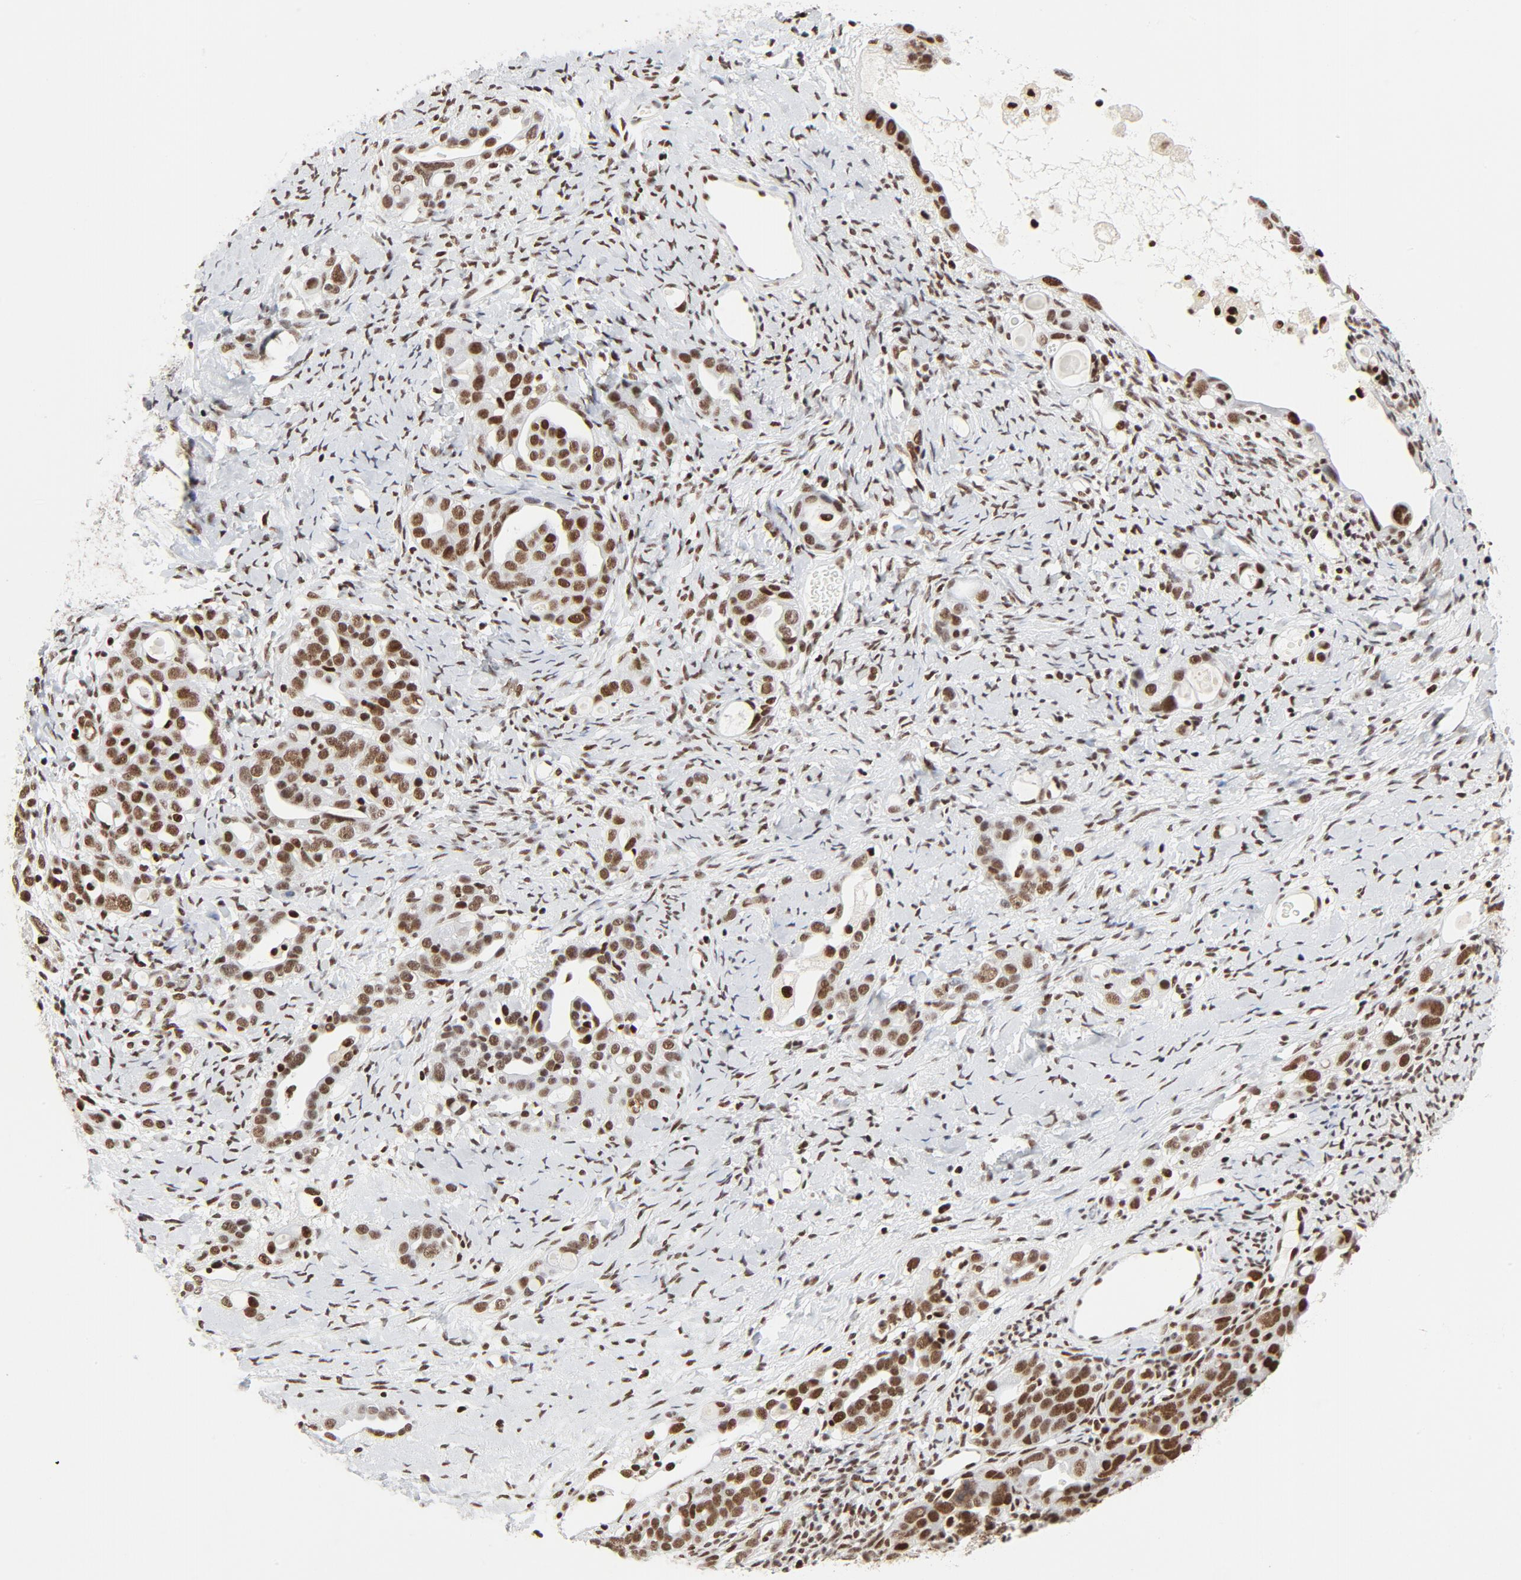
{"staining": {"intensity": "moderate", "quantity": ">75%", "location": "nuclear"}, "tissue": "ovarian cancer", "cell_type": "Tumor cells", "image_type": "cancer", "snomed": [{"axis": "morphology", "description": "Cystadenocarcinoma, serous, NOS"}, {"axis": "topography", "description": "Ovary"}], "caption": "A brown stain shows moderate nuclear expression of a protein in human ovarian serous cystadenocarcinoma tumor cells. The staining is performed using DAB (3,3'-diaminobenzidine) brown chromogen to label protein expression. The nuclei are counter-stained blue using hematoxylin.", "gene": "GTF2H1", "patient": {"sex": "female", "age": 66}}